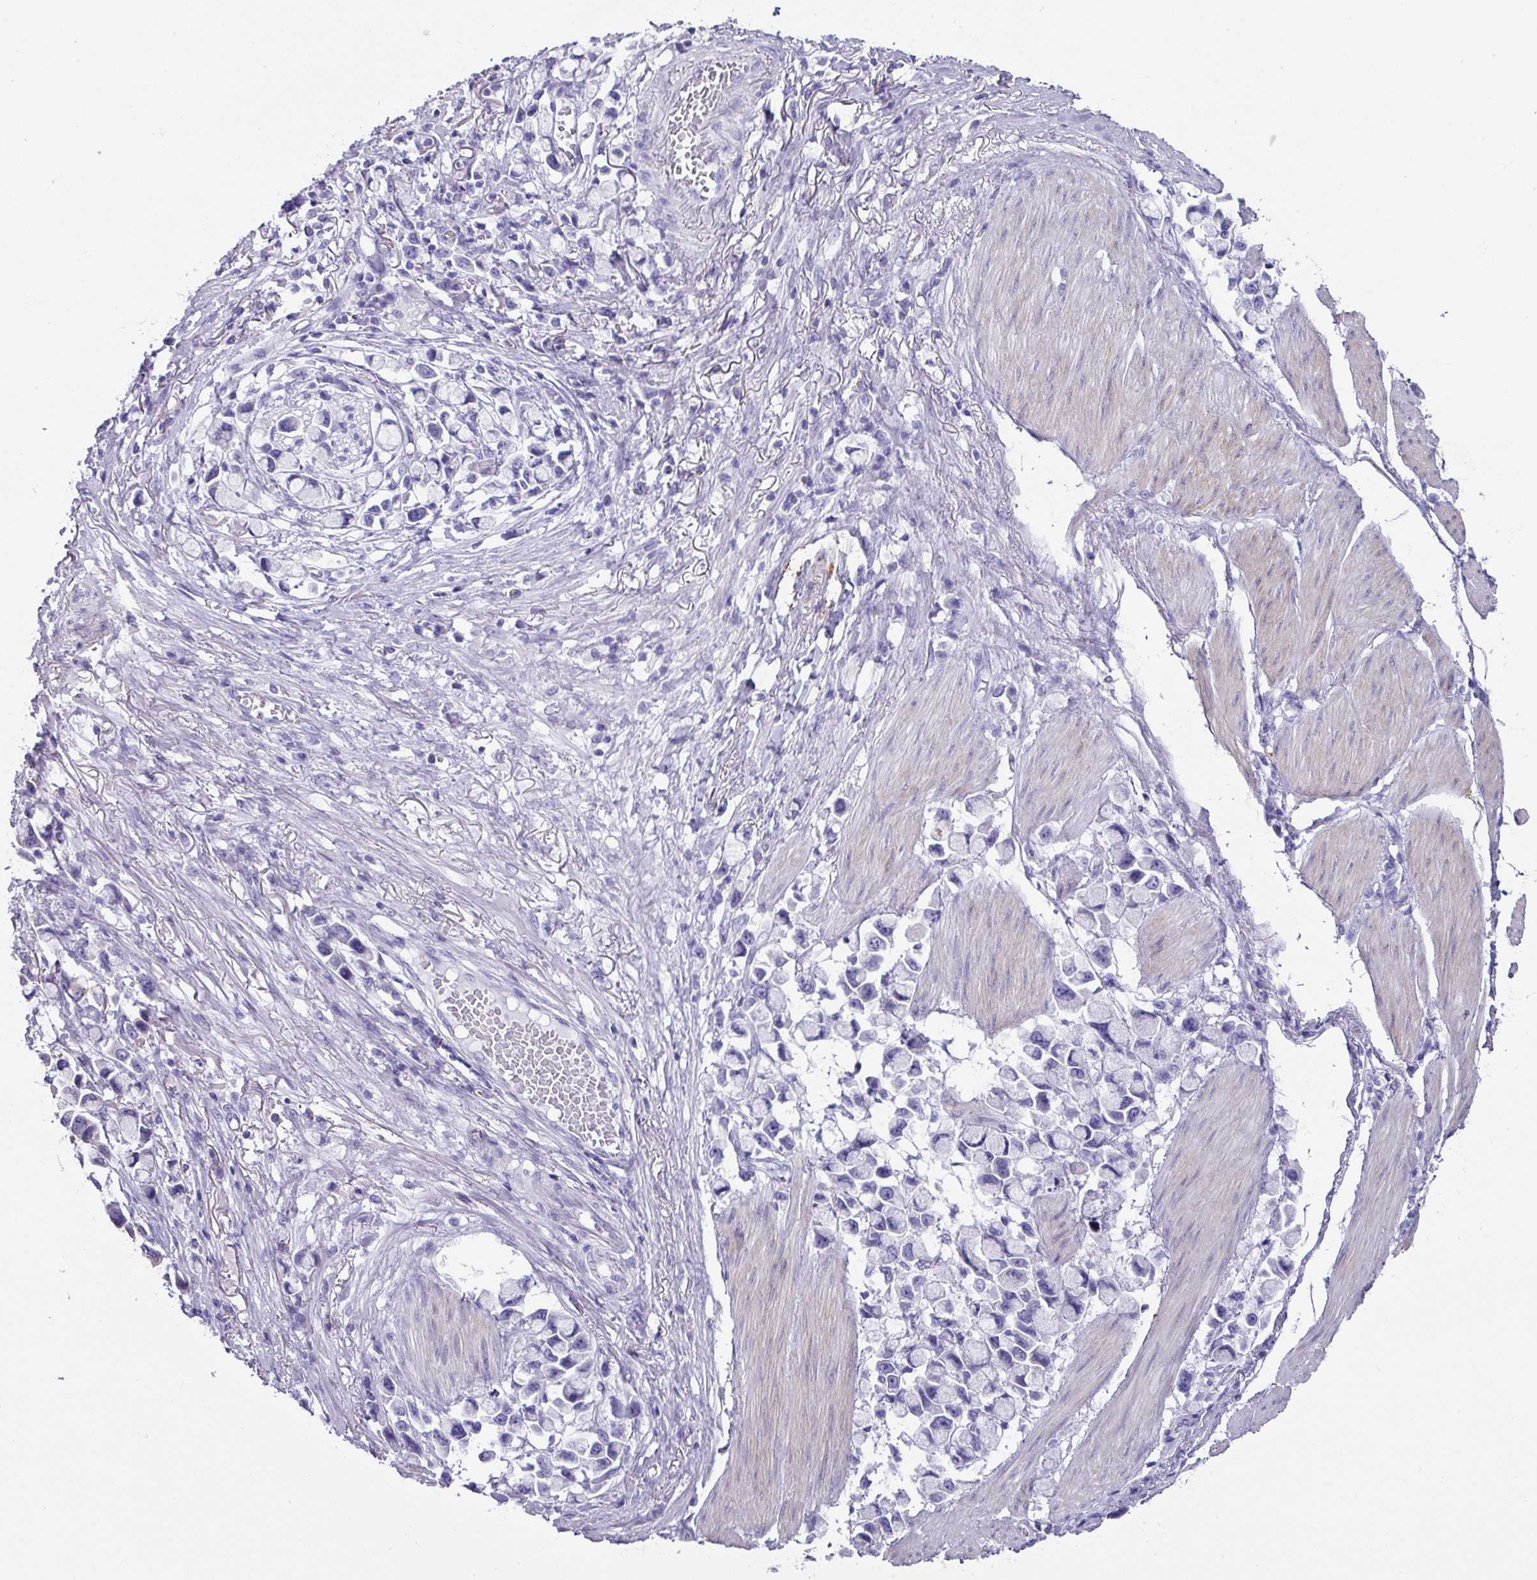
{"staining": {"intensity": "negative", "quantity": "none", "location": "none"}, "tissue": "stomach cancer", "cell_type": "Tumor cells", "image_type": "cancer", "snomed": [{"axis": "morphology", "description": "Adenocarcinoma, NOS"}, {"axis": "topography", "description": "Stomach"}], "caption": "Stomach cancer (adenocarcinoma) stained for a protein using IHC shows no expression tumor cells.", "gene": "PEX10", "patient": {"sex": "female", "age": 81}}